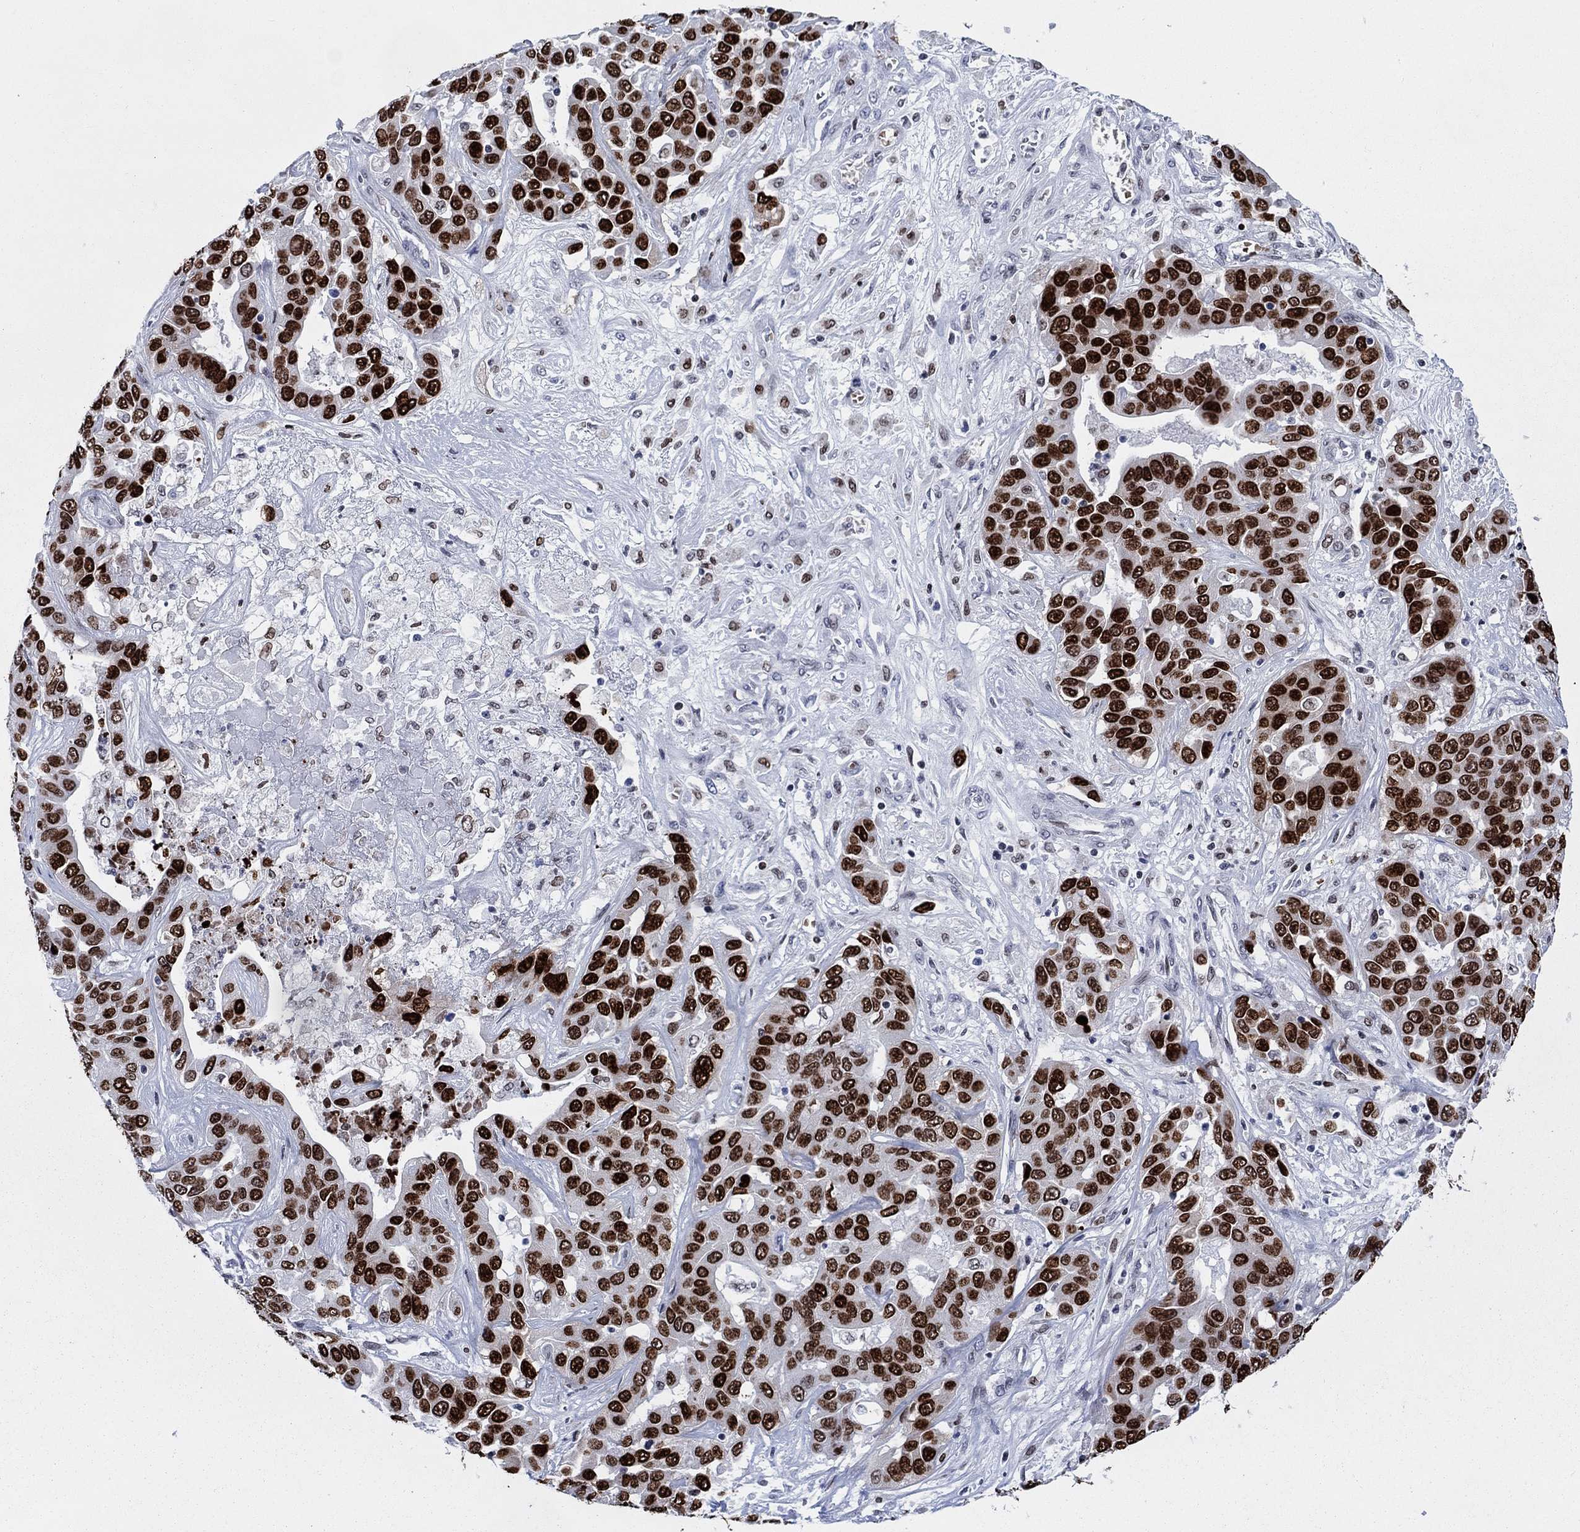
{"staining": {"intensity": "strong", "quantity": ">75%", "location": "nuclear"}, "tissue": "liver cancer", "cell_type": "Tumor cells", "image_type": "cancer", "snomed": [{"axis": "morphology", "description": "Cholangiocarcinoma"}, {"axis": "topography", "description": "Liver"}], "caption": "Immunohistochemical staining of cholangiocarcinoma (liver) reveals high levels of strong nuclear staining in about >75% of tumor cells.", "gene": "HMGA1", "patient": {"sex": "female", "age": 52}}